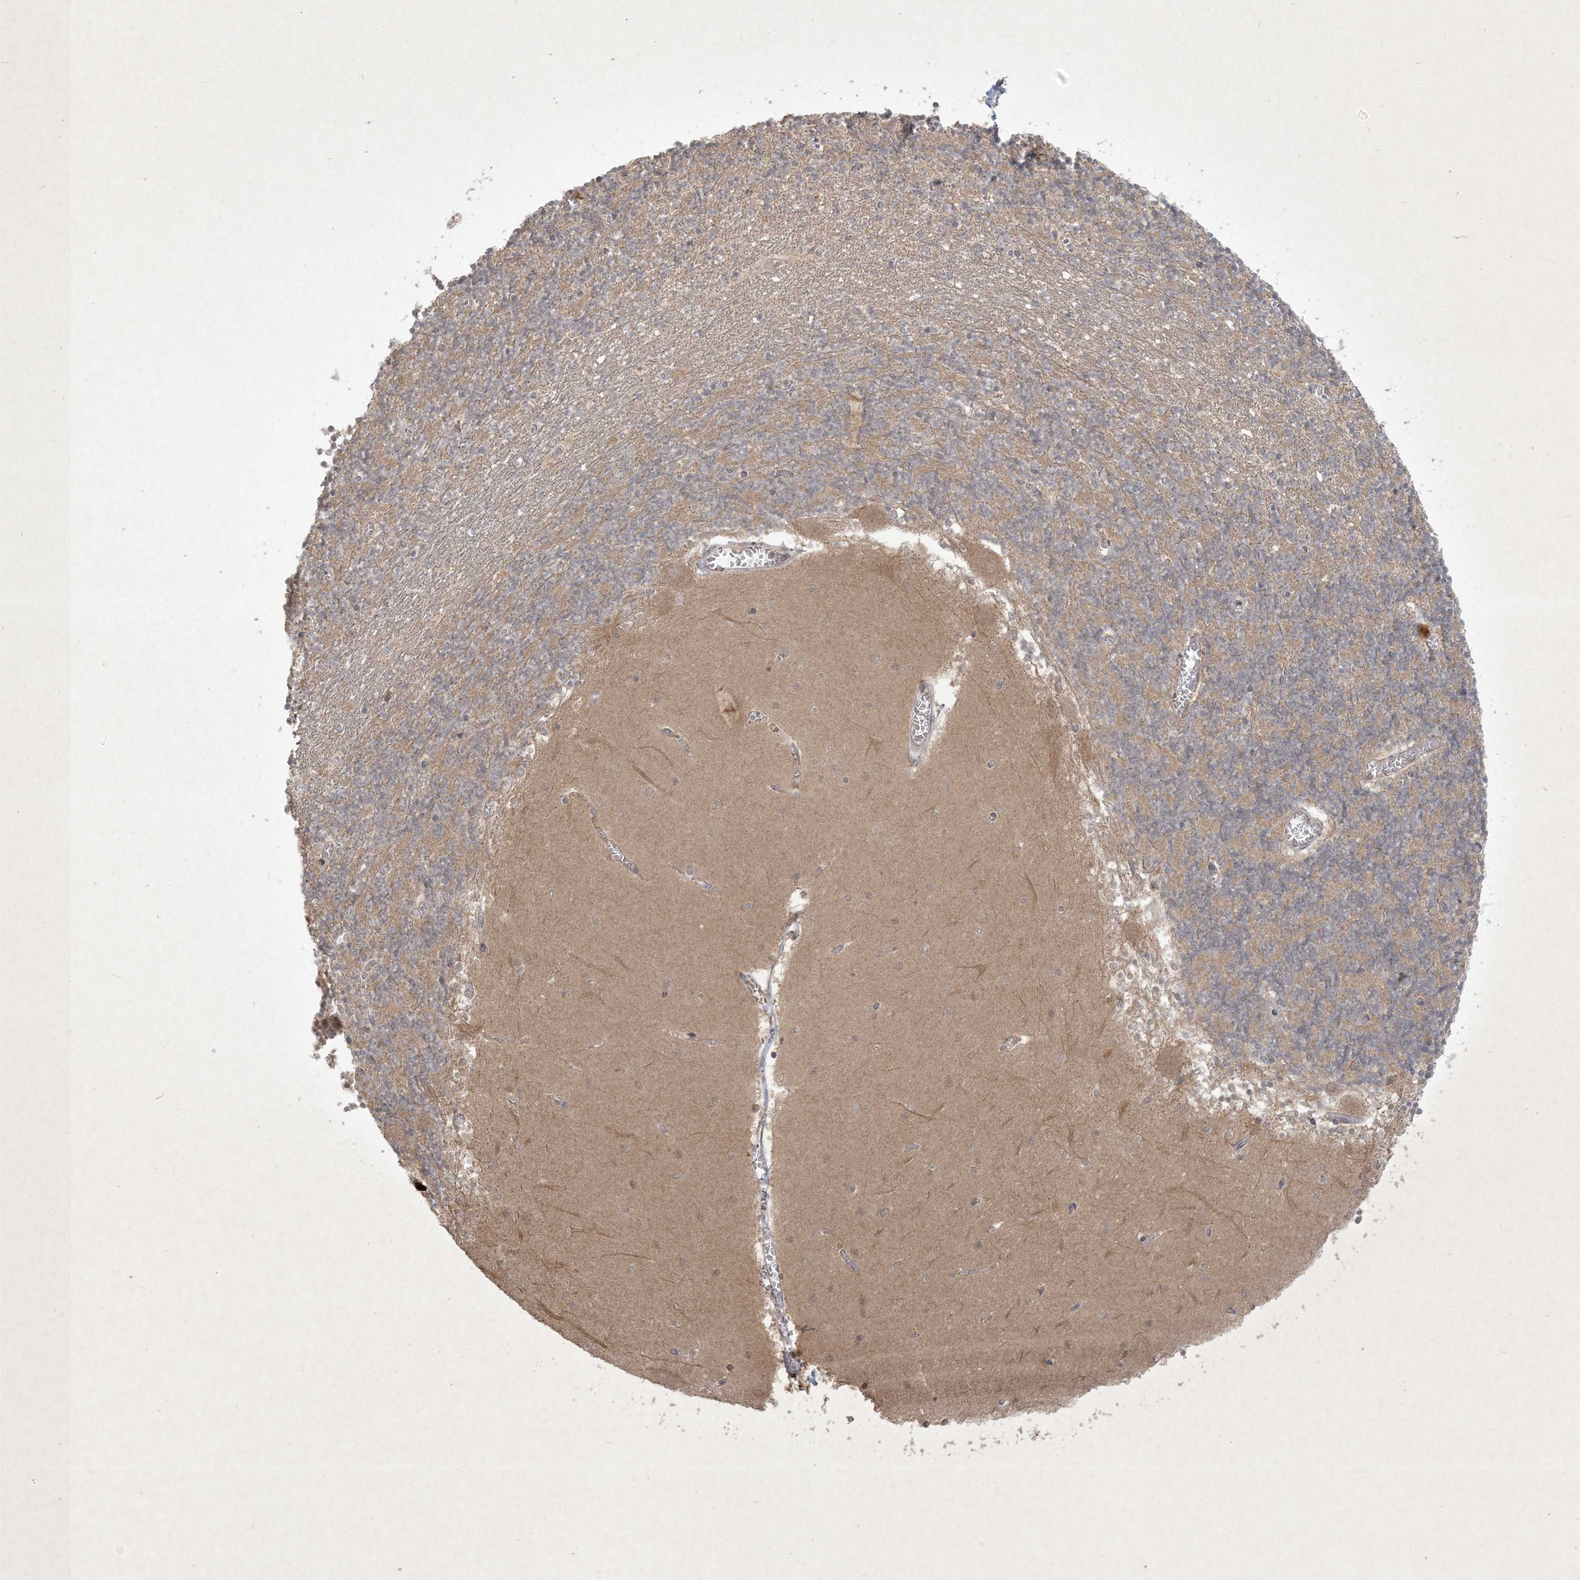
{"staining": {"intensity": "moderate", "quantity": "25%-75%", "location": "cytoplasmic/membranous"}, "tissue": "cerebellum", "cell_type": "Cells in granular layer", "image_type": "normal", "snomed": [{"axis": "morphology", "description": "Normal tissue, NOS"}, {"axis": "topography", "description": "Cerebellum"}], "caption": "Immunohistochemical staining of unremarkable cerebellum reveals medium levels of moderate cytoplasmic/membranous expression in about 25%-75% of cells in granular layer. The staining is performed using DAB (3,3'-diaminobenzidine) brown chromogen to label protein expression. The nuclei are counter-stained blue using hematoxylin.", "gene": "NRBP2", "patient": {"sex": "female", "age": 28}}